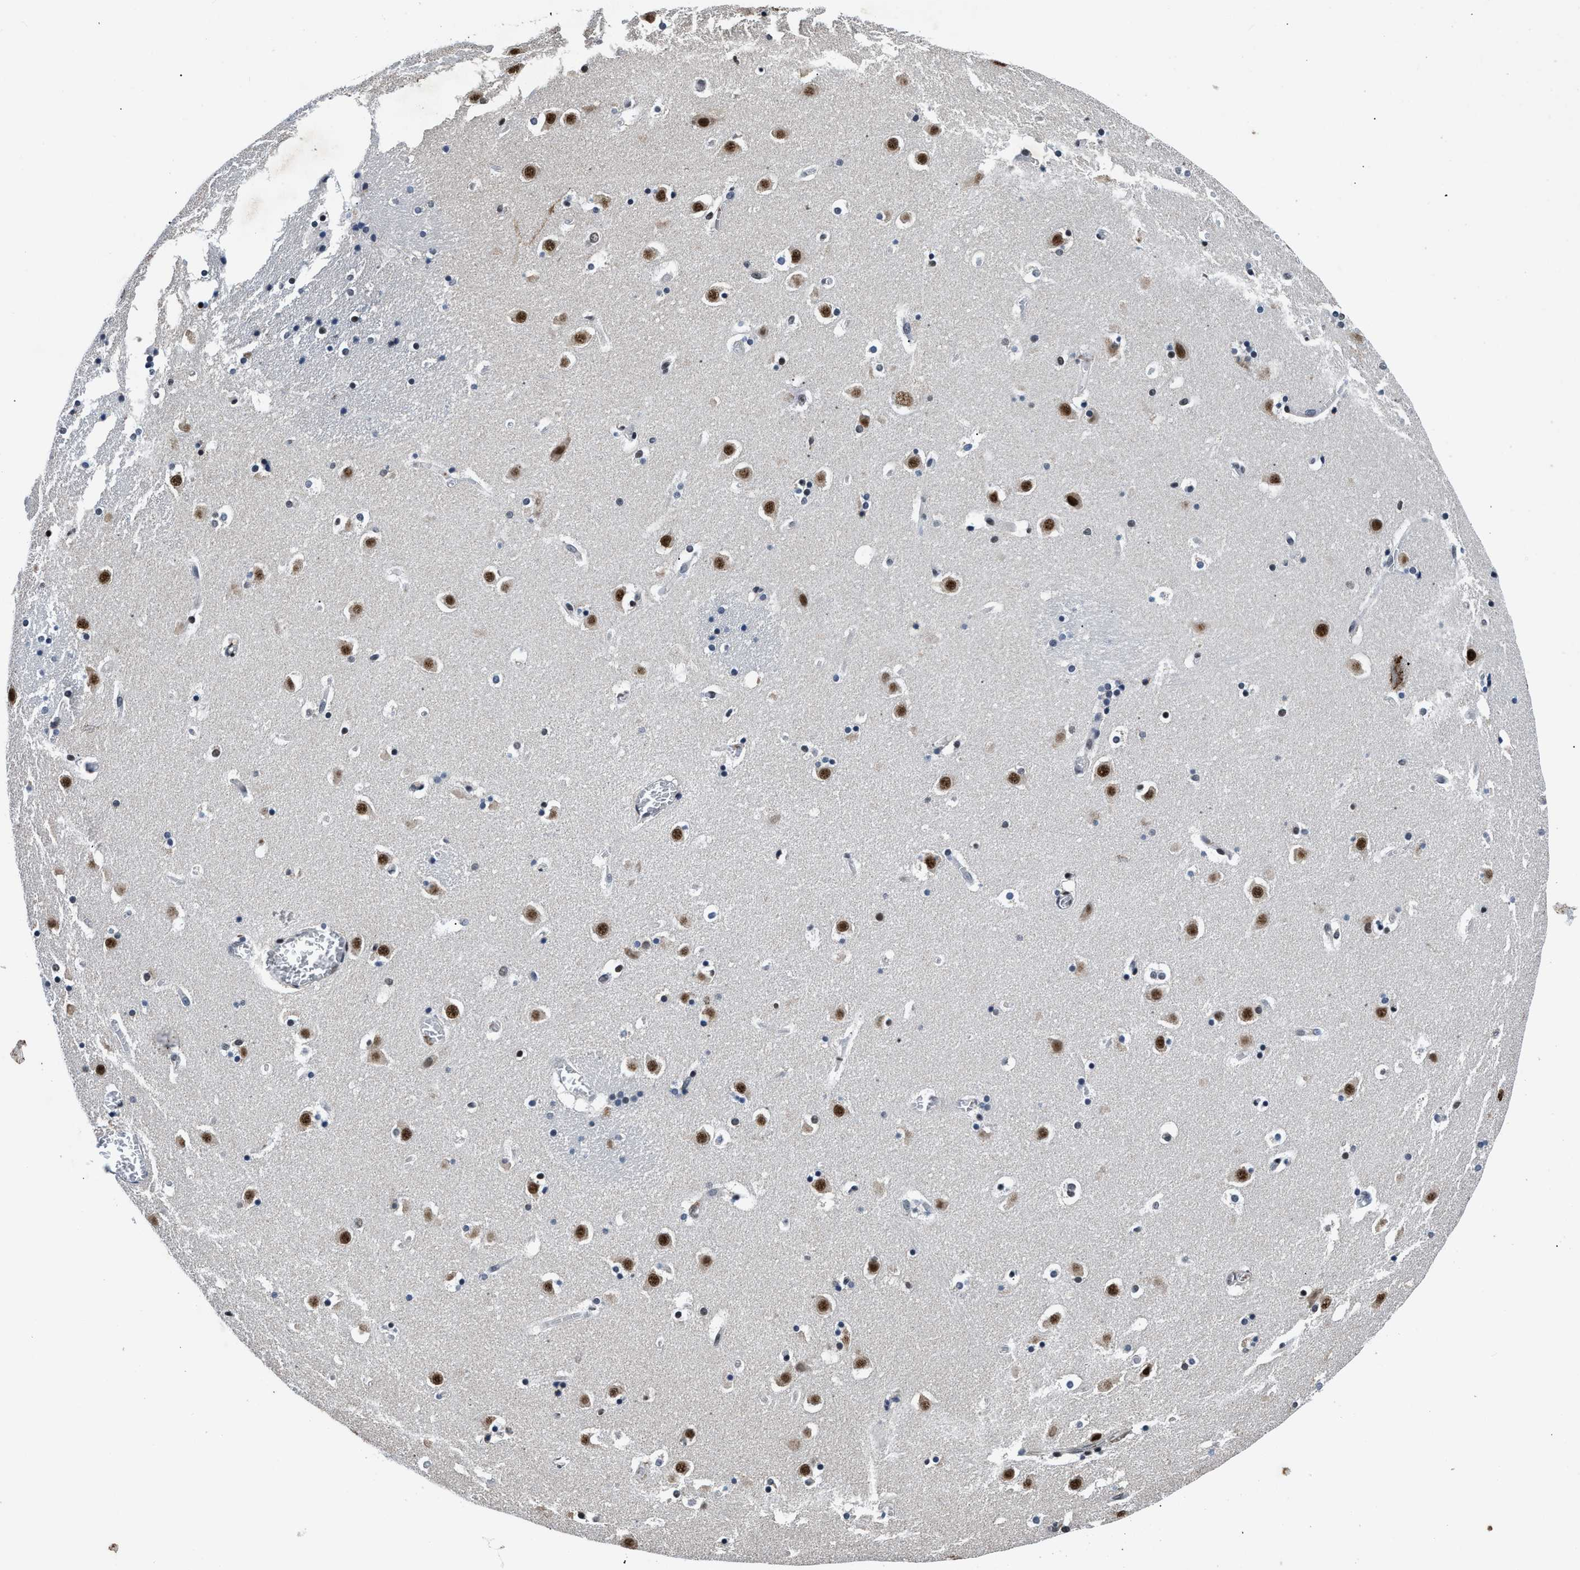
{"staining": {"intensity": "moderate", "quantity": "25%-75%", "location": "nuclear"}, "tissue": "caudate", "cell_type": "Glial cells", "image_type": "normal", "snomed": [{"axis": "morphology", "description": "Normal tissue, NOS"}, {"axis": "topography", "description": "Lateral ventricle wall"}], "caption": "Normal caudate reveals moderate nuclear expression in about 25%-75% of glial cells, visualized by immunohistochemistry. The staining was performed using DAB to visualize the protein expression in brown, while the nuclei were stained in blue with hematoxylin (Magnification: 20x).", "gene": "HNRNPF", "patient": {"sex": "male", "age": 45}}